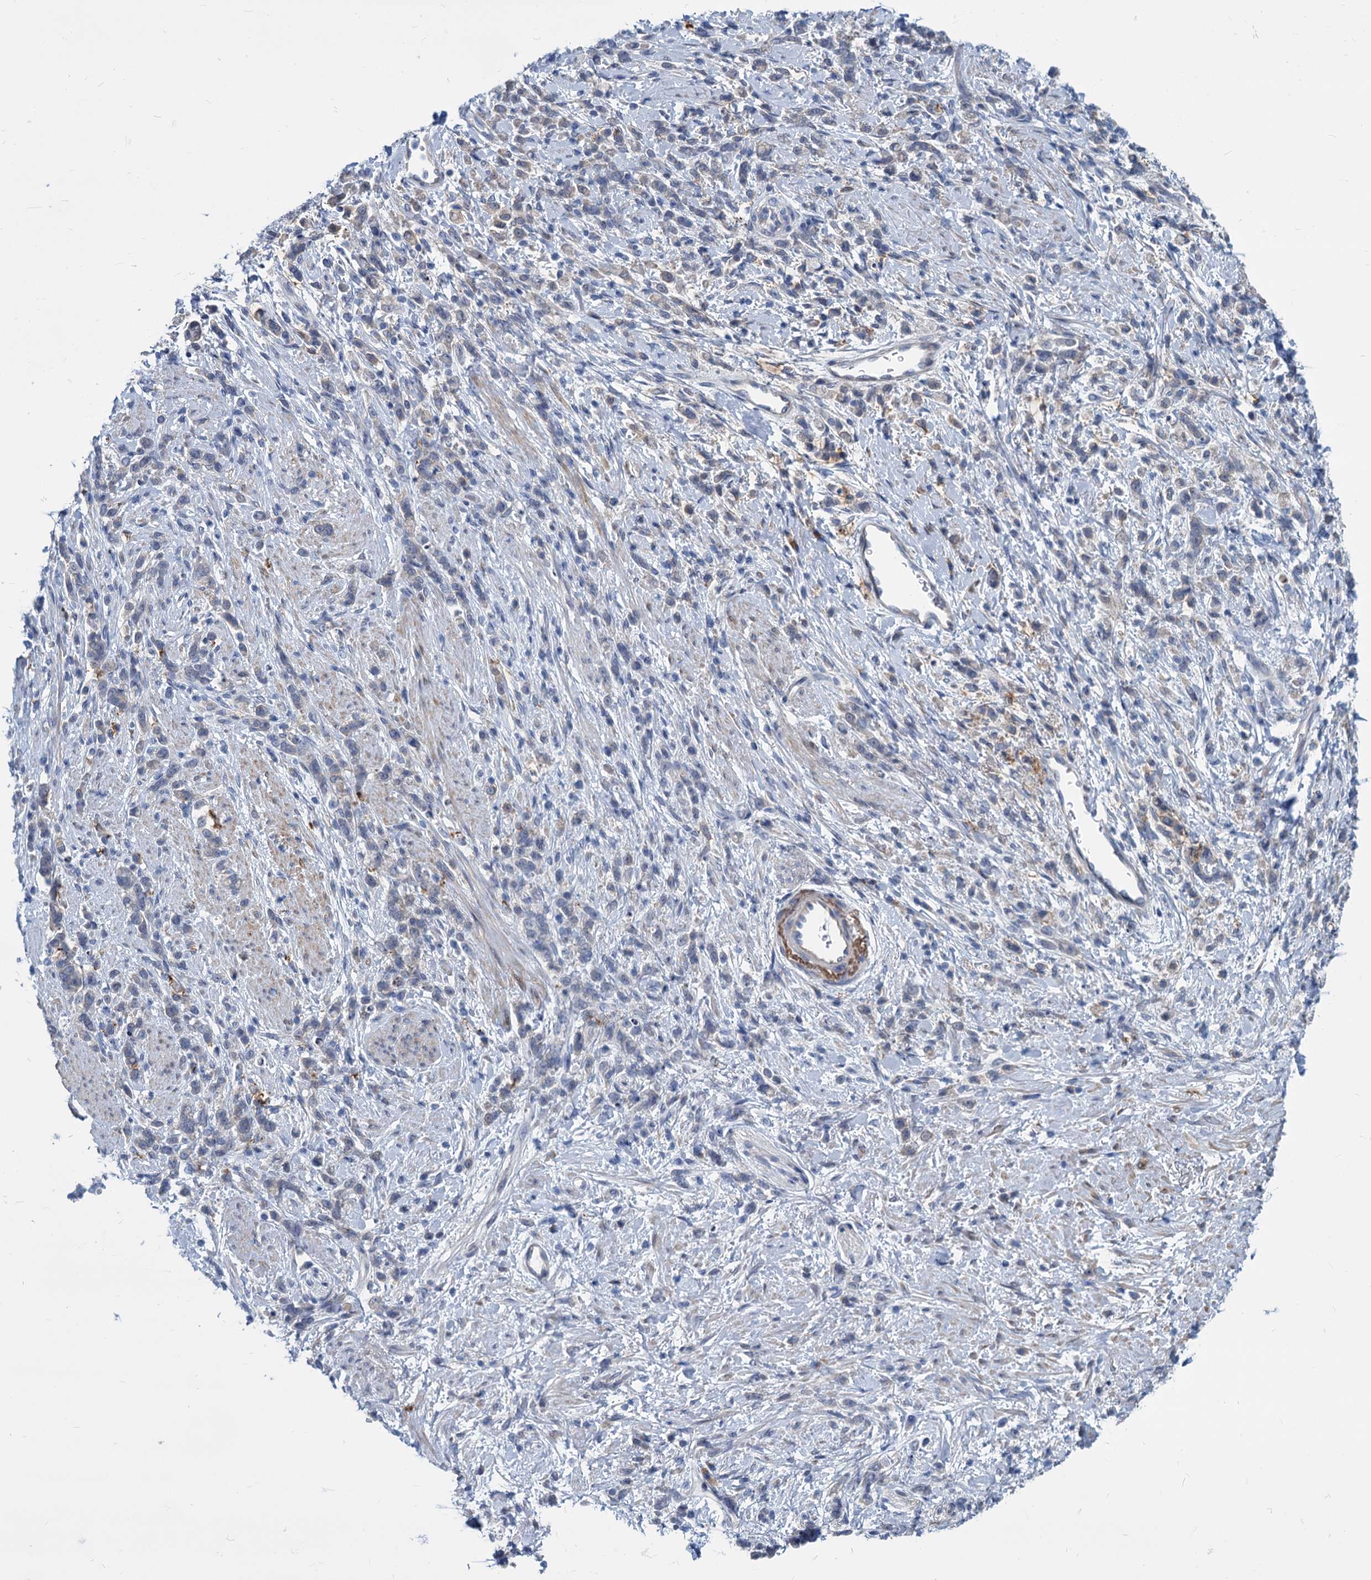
{"staining": {"intensity": "weak", "quantity": "<25%", "location": "cytoplasmic/membranous"}, "tissue": "stomach cancer", "cell_type": "Tumor cells", "image_type": "cancer", "snomed": [{"axis": "morphology", "description": "Adenocarcinoma, NOS"}, {"axis": "topography", "description": "Stomach"}], "caption": "Stomach cancer (adenocarcinoma) was stained to show a protein in brown. There is no significant positivity in tumor cells.", "gene": "GSTM3", "patient": {"sex": "female", "age": 60}}